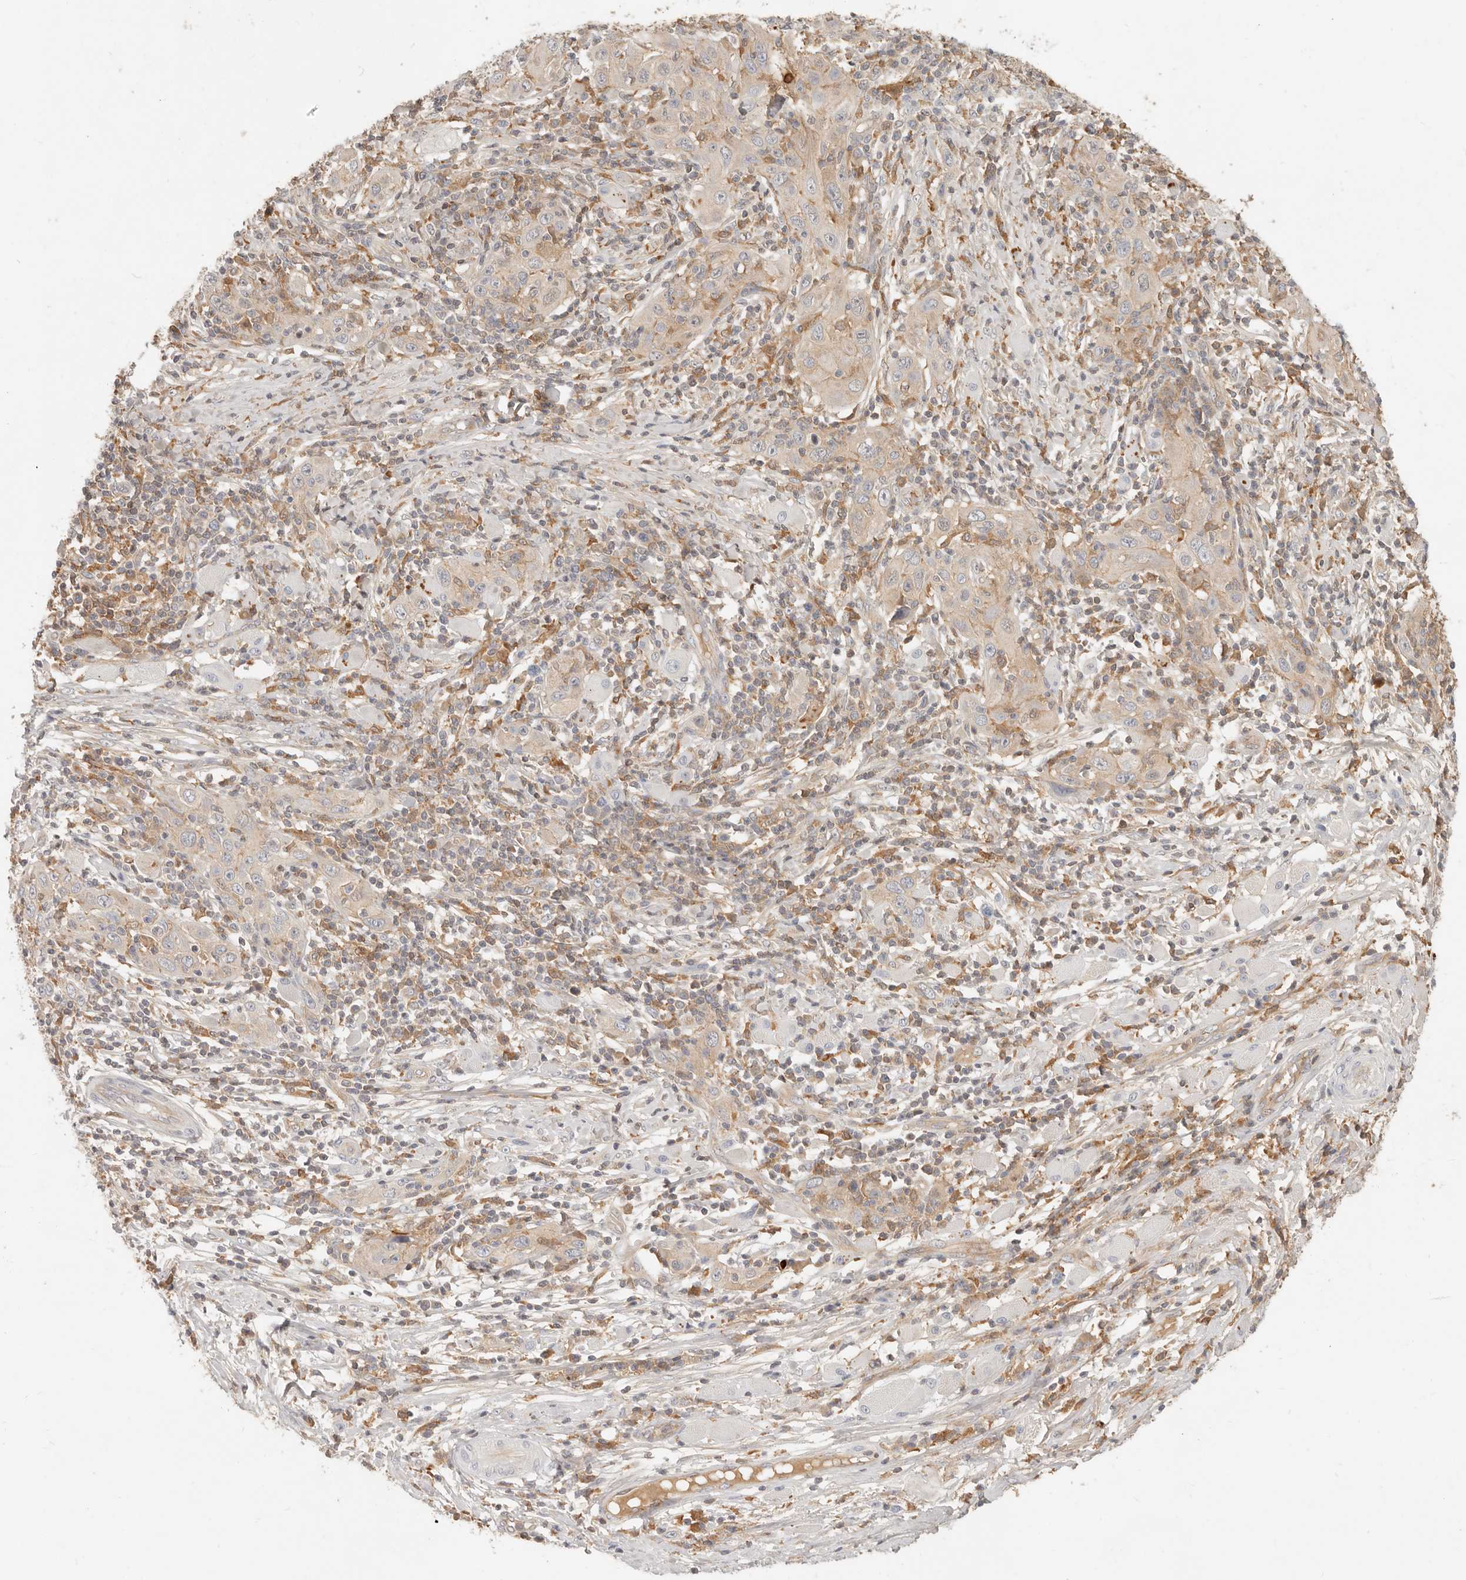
{"staining": {"intensity": "weak", "quantity": "<25%", "location": "cytoplasmic/membranous"}, "tissue": "skin cancer", "cell_type": "Tumor cells", "image_type": "cancer", "snomed": [{"axis": "morphology", "description": "Squamous cell carcinoma, NOS"}, {"axis": "topography", "description": "Skin"}], "caption": "Immunohistochemical staining of human squamous cell carcinoma (skin) demonstrates no significant staining in tumor cells.", "gene": "NECAP2", "patient": {"sex": "female", "age": 88}}